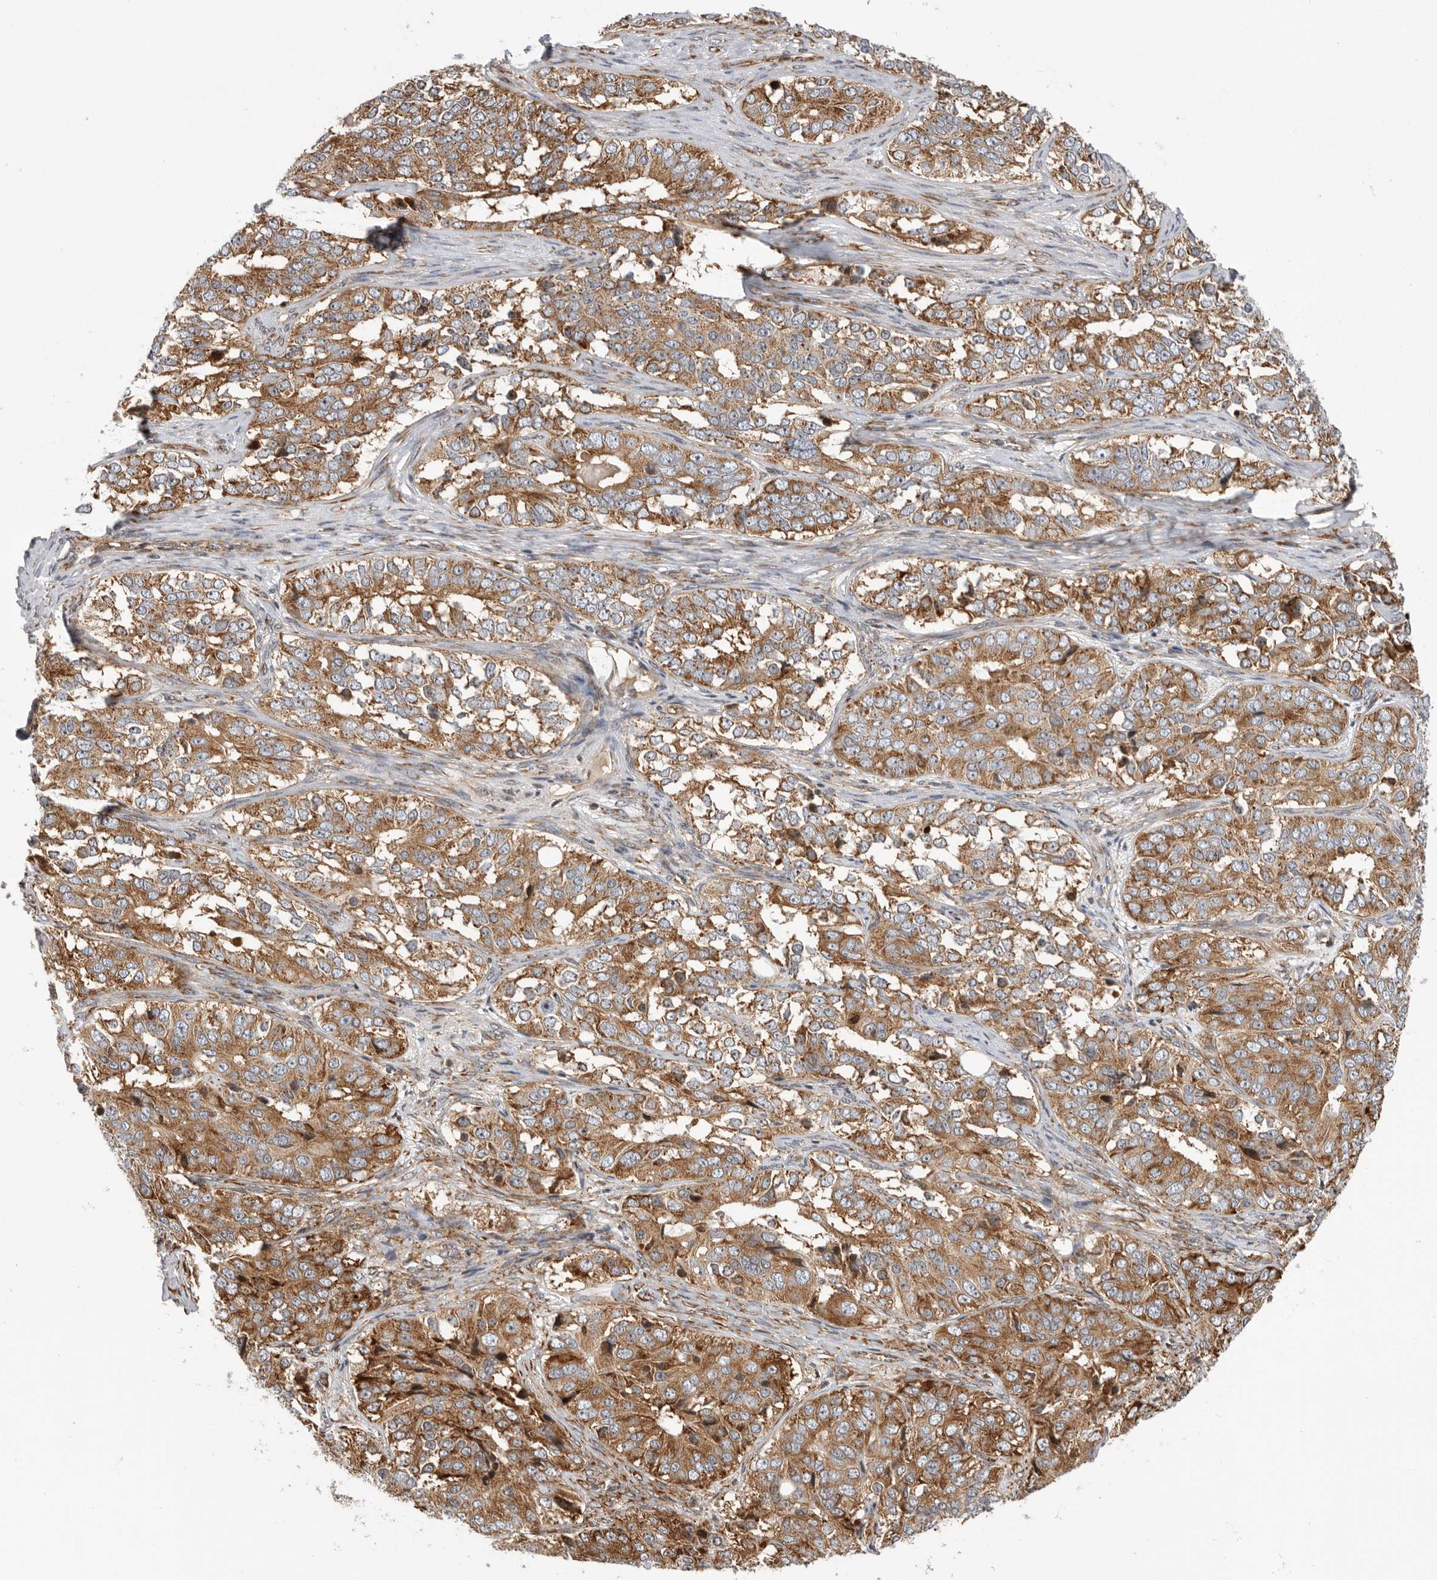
{"staining": {"intensity": "moderate", "quantity": ">75%", "location": "cytoplasmic/membranous"}, "tissue": "ovarian cancer", "cell_type": "Tumor cells", "image_type": "cancer", "snomed": [{"axis": "morphology", "description": "Carcinoma, endometroid"}, {"axis": "topography", "description": "Ovary"}], "caption": "Endometroid carcinoma (ovarian) was stained to show a protein in brown. There is medium levels of moderate cytoplasmic/membranous positivity in approximately >75% of tumor cells. The protein is shown in brown color, while the nuclei are stained blue.", "gene": "FZD3", "patient": {"sex": "female", "age": 51}}